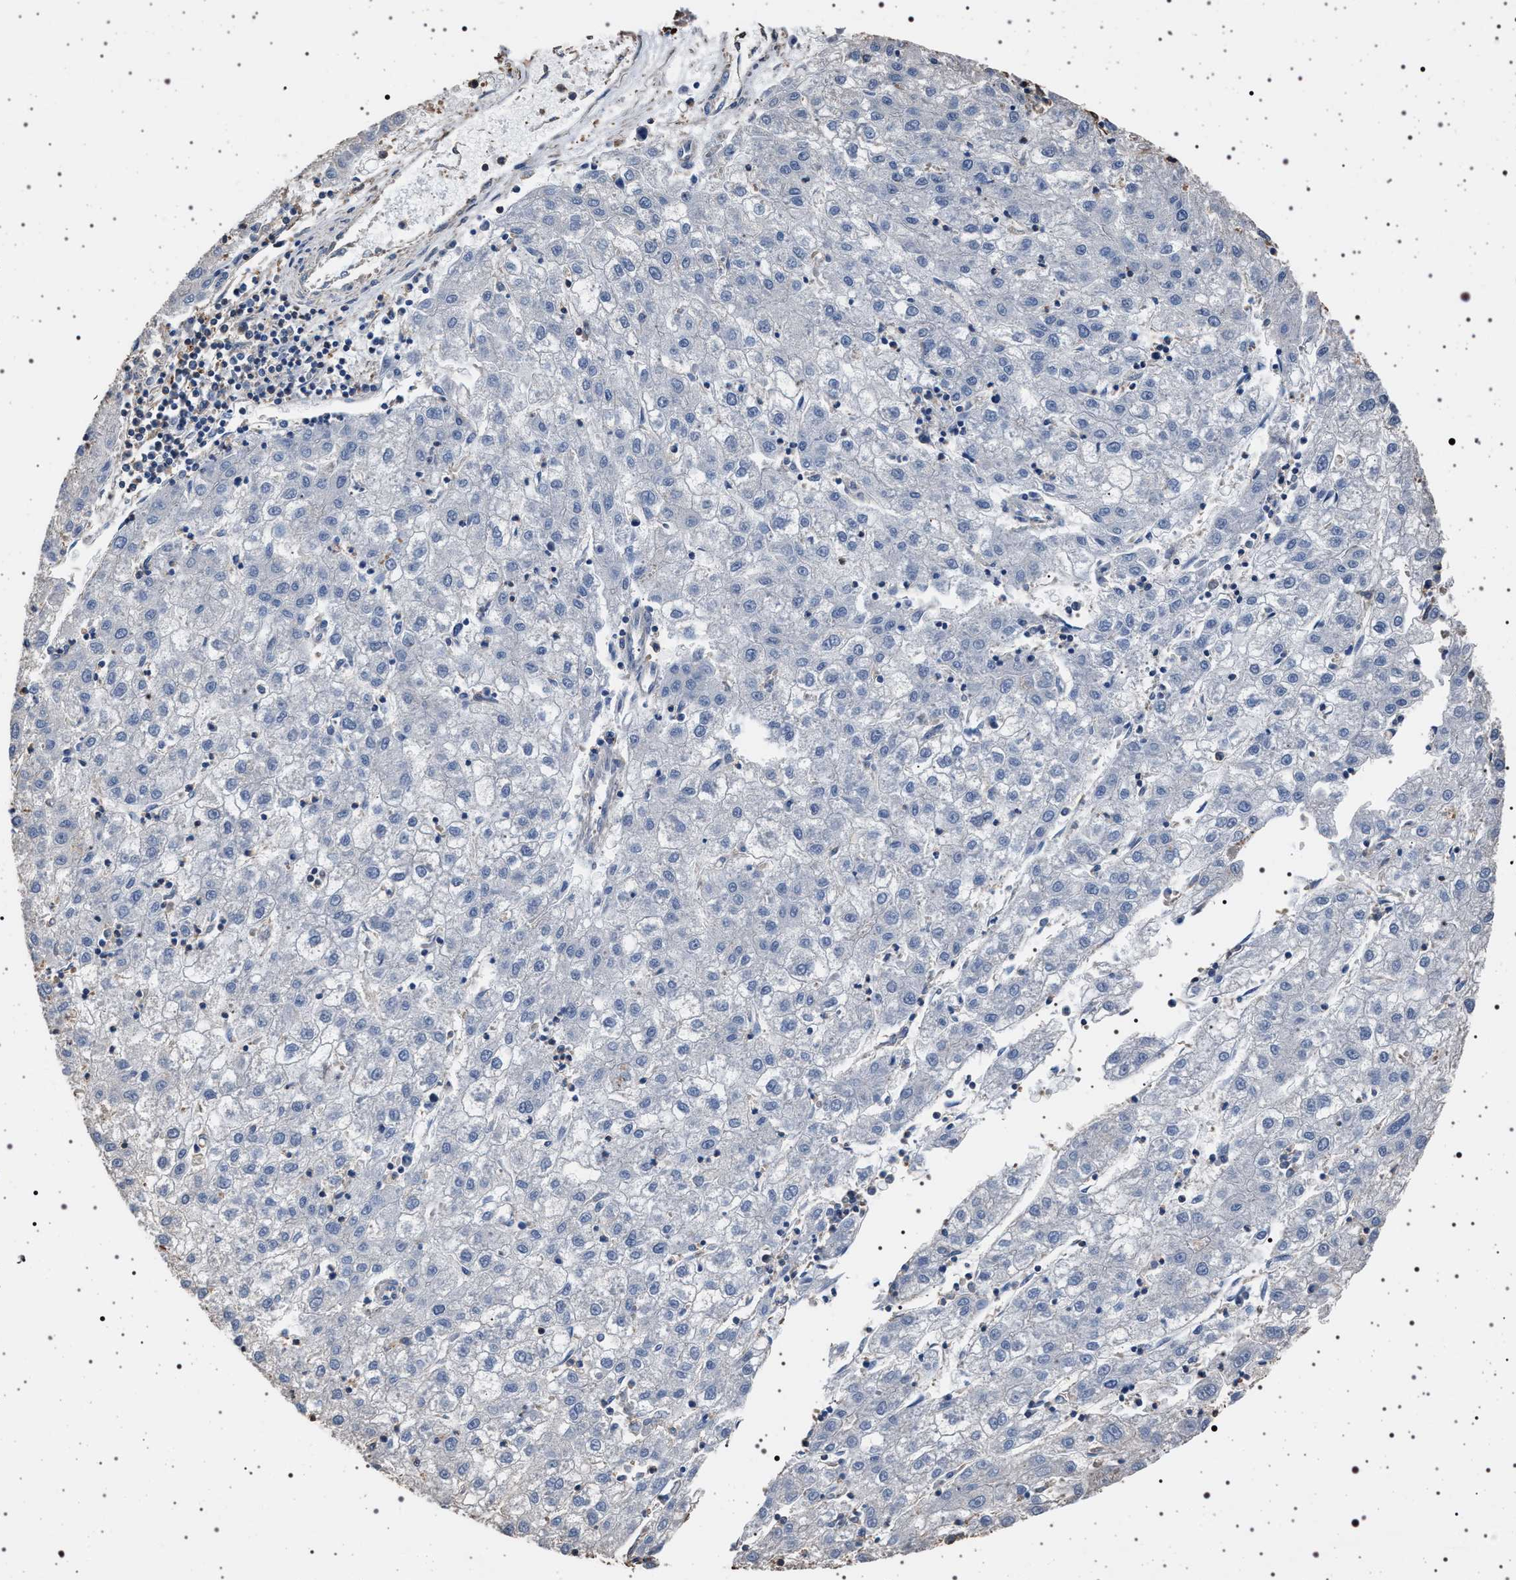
{"staining": {"intensity": "negative", "quantity": "none", "location": "none"}, "tissue": "liver cancer", "cell_type": "Tumor cells", "image_type": "cancer", "snomed": [{"axis": "morphology", "description": "Carcinoma, Hepatocellular, NOS"}, {"axis": "topography", "description": "Liver"}], "caption": "This is a histopathology image of IHC staining of hepatocellular carcinoma (liver), which shows no expression in tumor cells.", "gene": "SMAP2", "patient": {"sex": "male", "age": 72}}